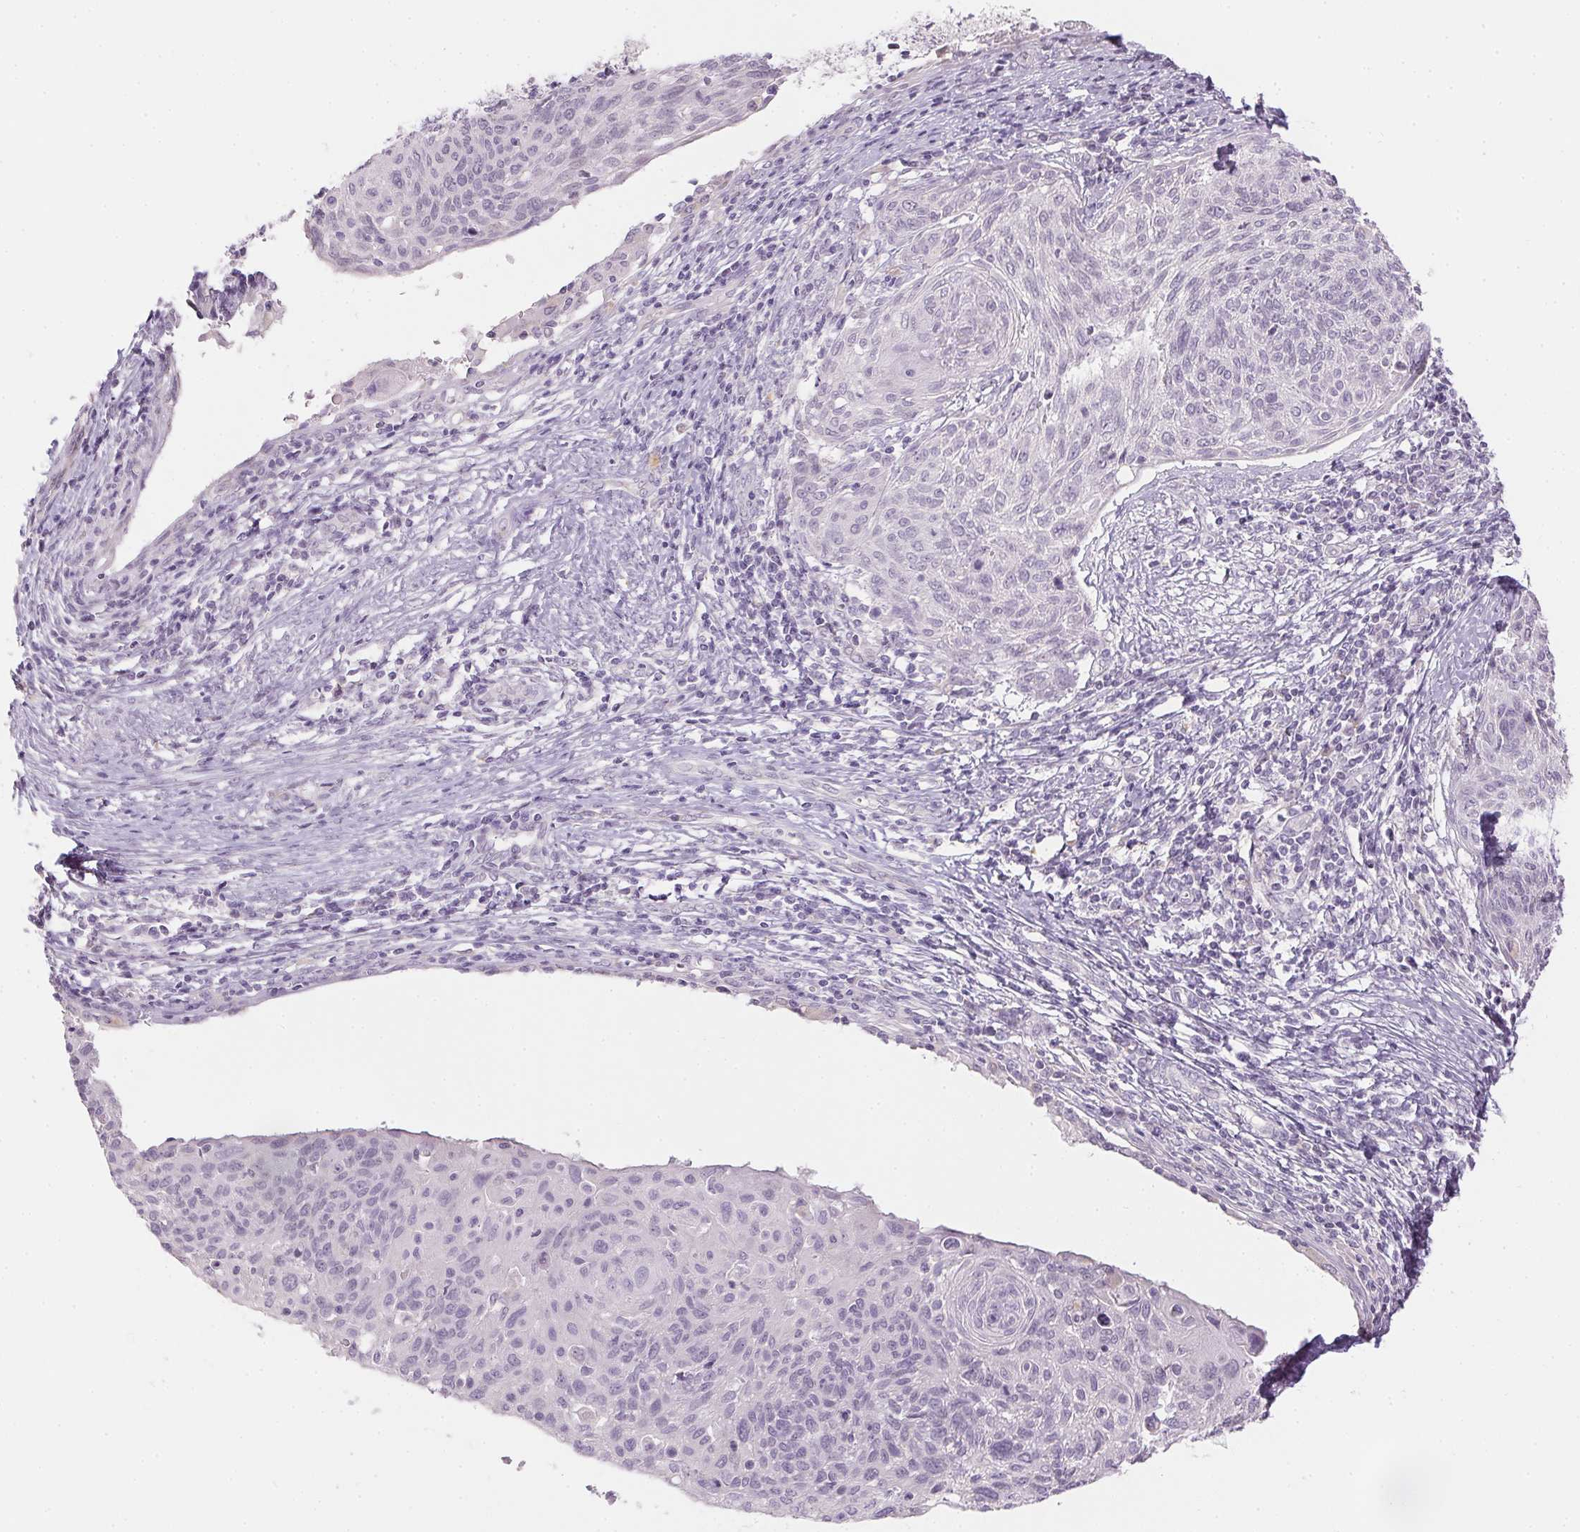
{"staining": {"intensity": "negative", "quantity": "none", "location": "none"}, "tissue": "cervical cancer", "cell_type": "Tumor cells", "image_type": "cancer", "snomed": [{"axis": "morphology", "description": "Squamous cell carcinoma, NOS"}, {"axis": "topography", "description": "Cervix"}], "caption": "Immunohistochemistry (IHC) image of neoplastic tissue: cervical cancer (squamous cell carcinoma) stained with DAB exhibits no significant protein expression in tumor cells.", "gene": "CTCFL", "patient": {"sex": "female", "age": 49}}